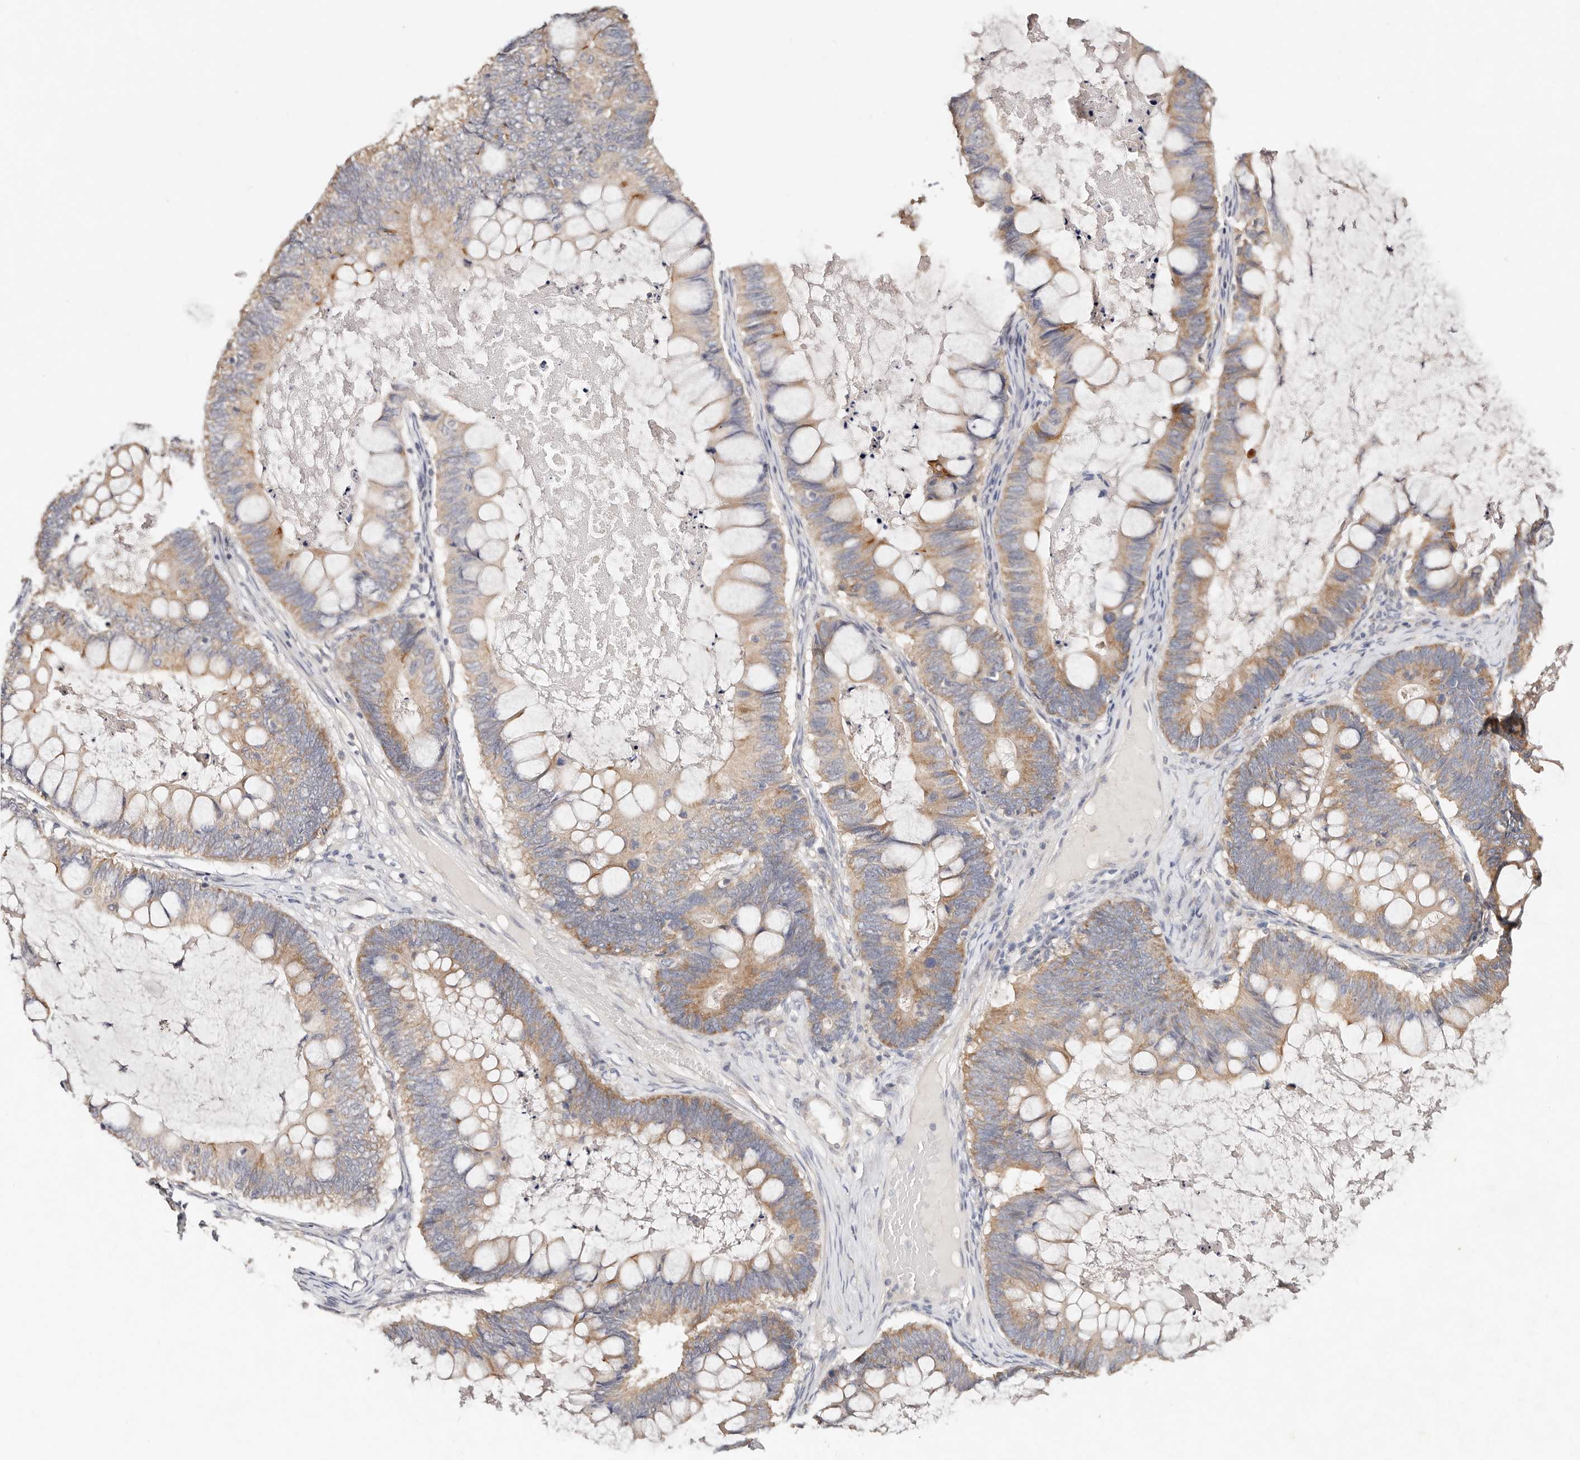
{"staining": {"intensity": "moderate", "quantity": "25%-75%", "location": "cytoplasmic/membranous"}, "tissue": "ovarian cancer", "cell_type": "Tumor cells", "image_type": "cancer", "snomed": [{"axis": "morphology", "description": "Cystadenocarcinoma, mucinous, NOS"}, {"axis": "topography", "description": "Ovary"}], "caption": "This is an image of IHC staining of ovarian cancer (mucinous cystadenocarcinoma), which shows moderate positivity in the cytoplasmic/membranous of tumor cells.", "gene": "VIPAS39", "patient": {"sex": "female", "age": 61}}